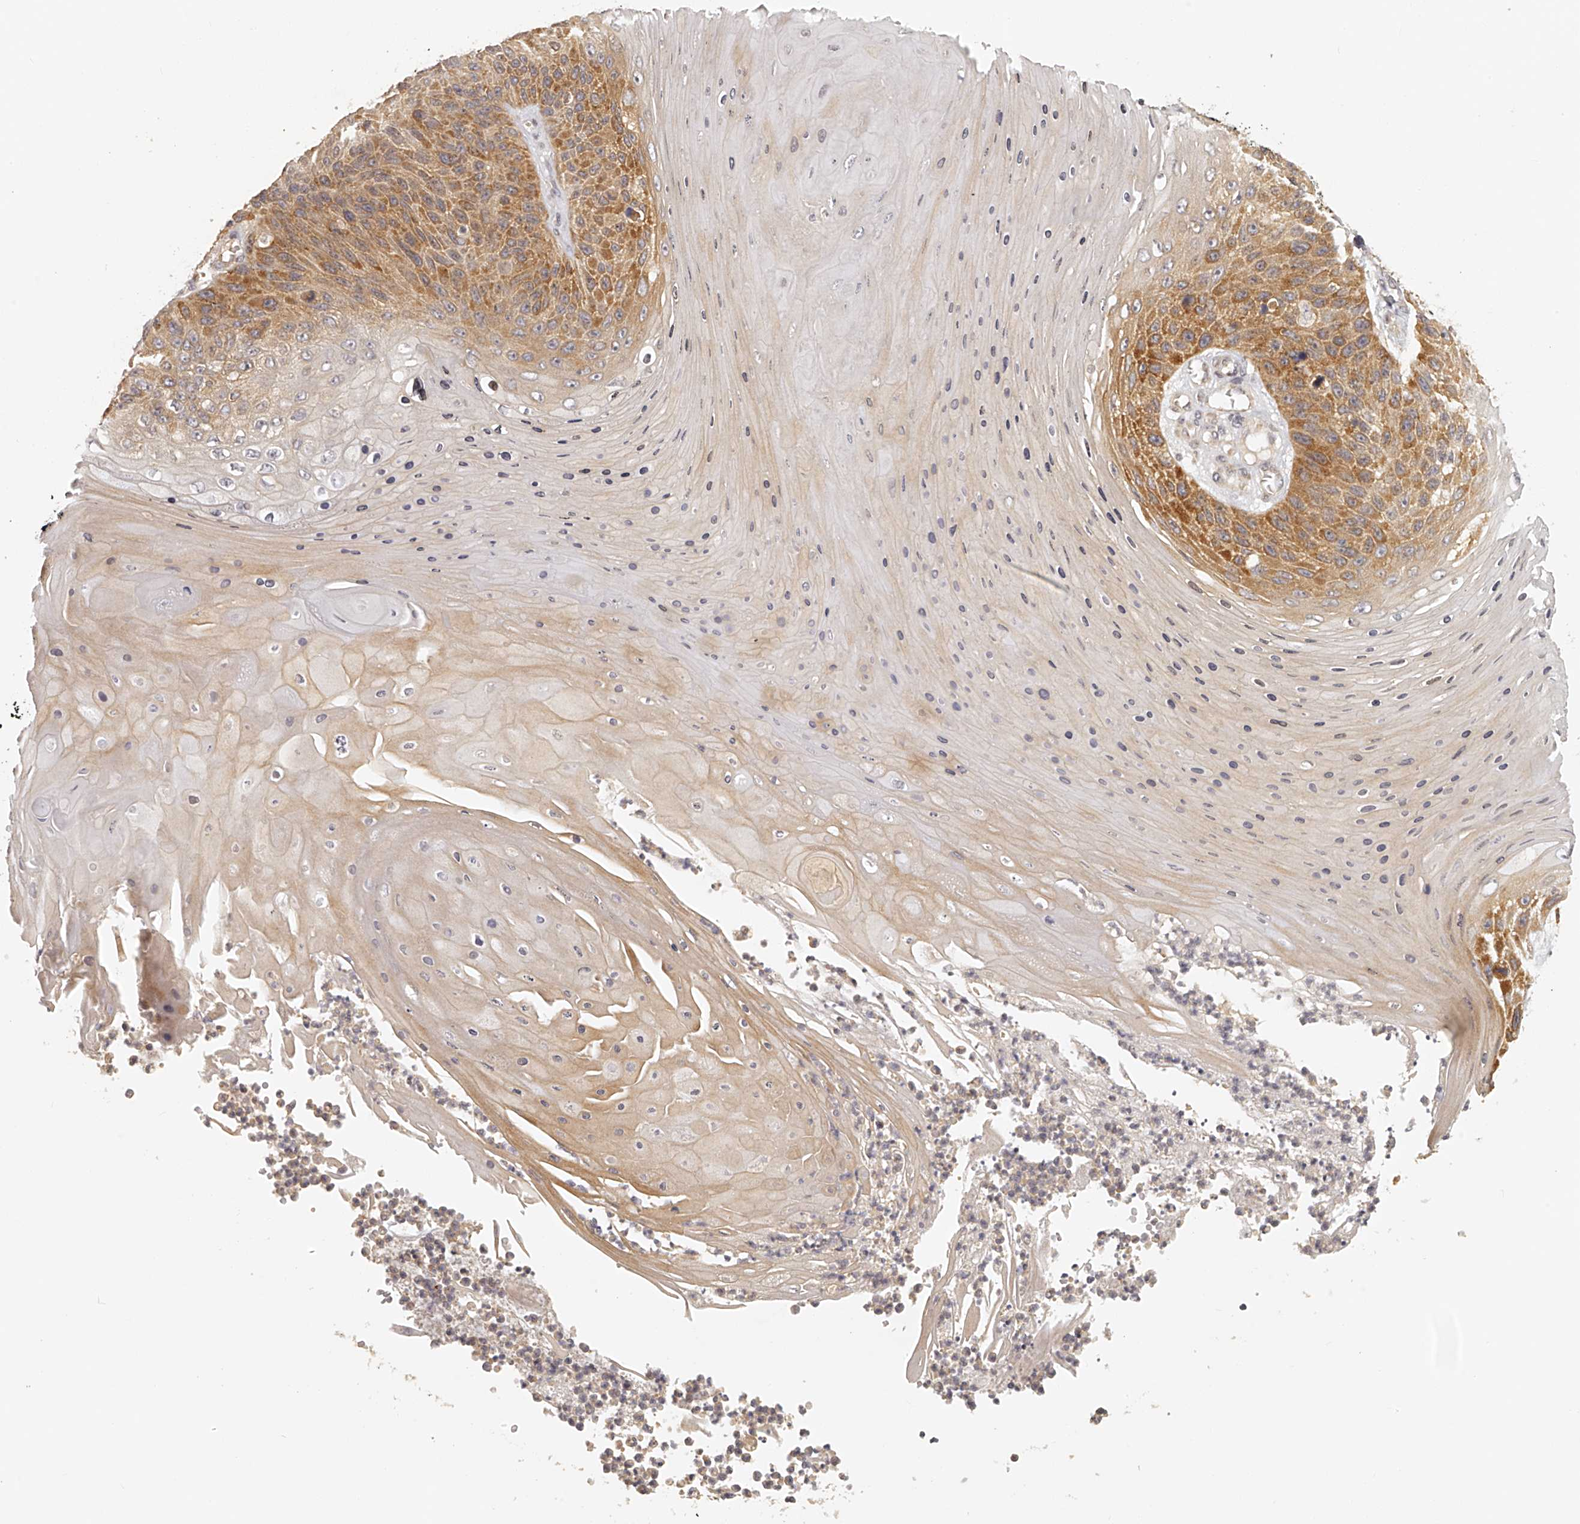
{"staining": {"intensity": "moderate", "quantity": "25%-75%", "location": "cytoplasmic/membranous"}, "tissue": "skin cancer", "cell_type": "Tumor cells", "image_type": "cancer", "snomed": [{"axis": "morphology", "description": "Squamous cell carcinoma, NOS"}, {"axis": "topography", "description": "Skin"}], "caption": "The immunohistochemical stain labels moderate cytoplasmic/membranous positivity in tumor cells of skin squamous cell carcinoma tissue.", "gene": "EIF3I", "patient": {"sex": "female", "age": 88}}